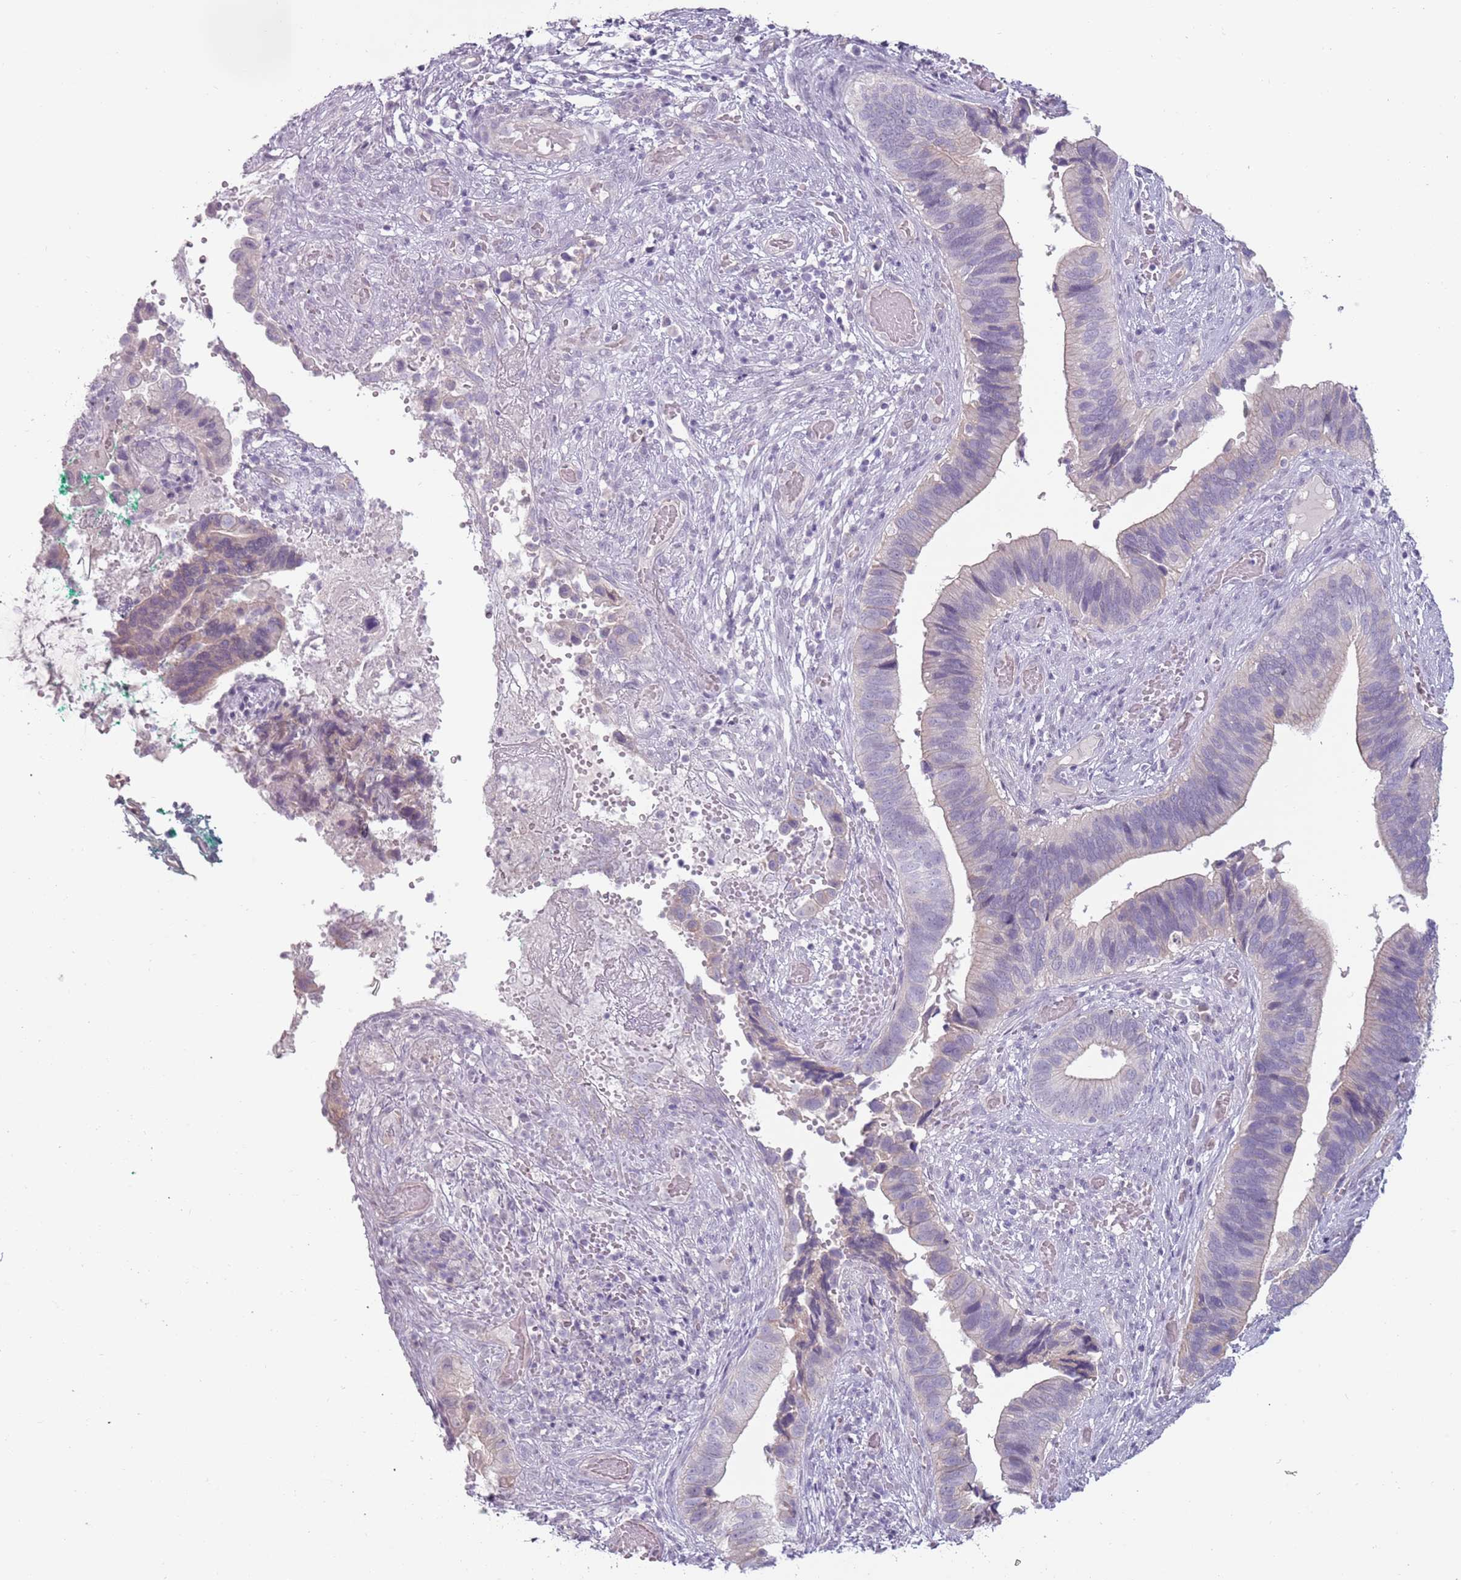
{"staining": {"intensity": "negative", "quantity": "none", "location": "none"}, "tissue": "cervical cancer", "cell_type": "Tumor cells", "image_type": "cancer", "snomed": [{"axis": "morphology", "description": "Adenocarcinoma, NOS"}, {"axis": "topography", "description": "Cervix"}], "caption": "Cervical cancer (adenocarcinoma) stained for a protein using immunohistochemistry displays no expression tumor cells.", "gene": "RFX2", "patient": {"sex": "female", "age": 42}}